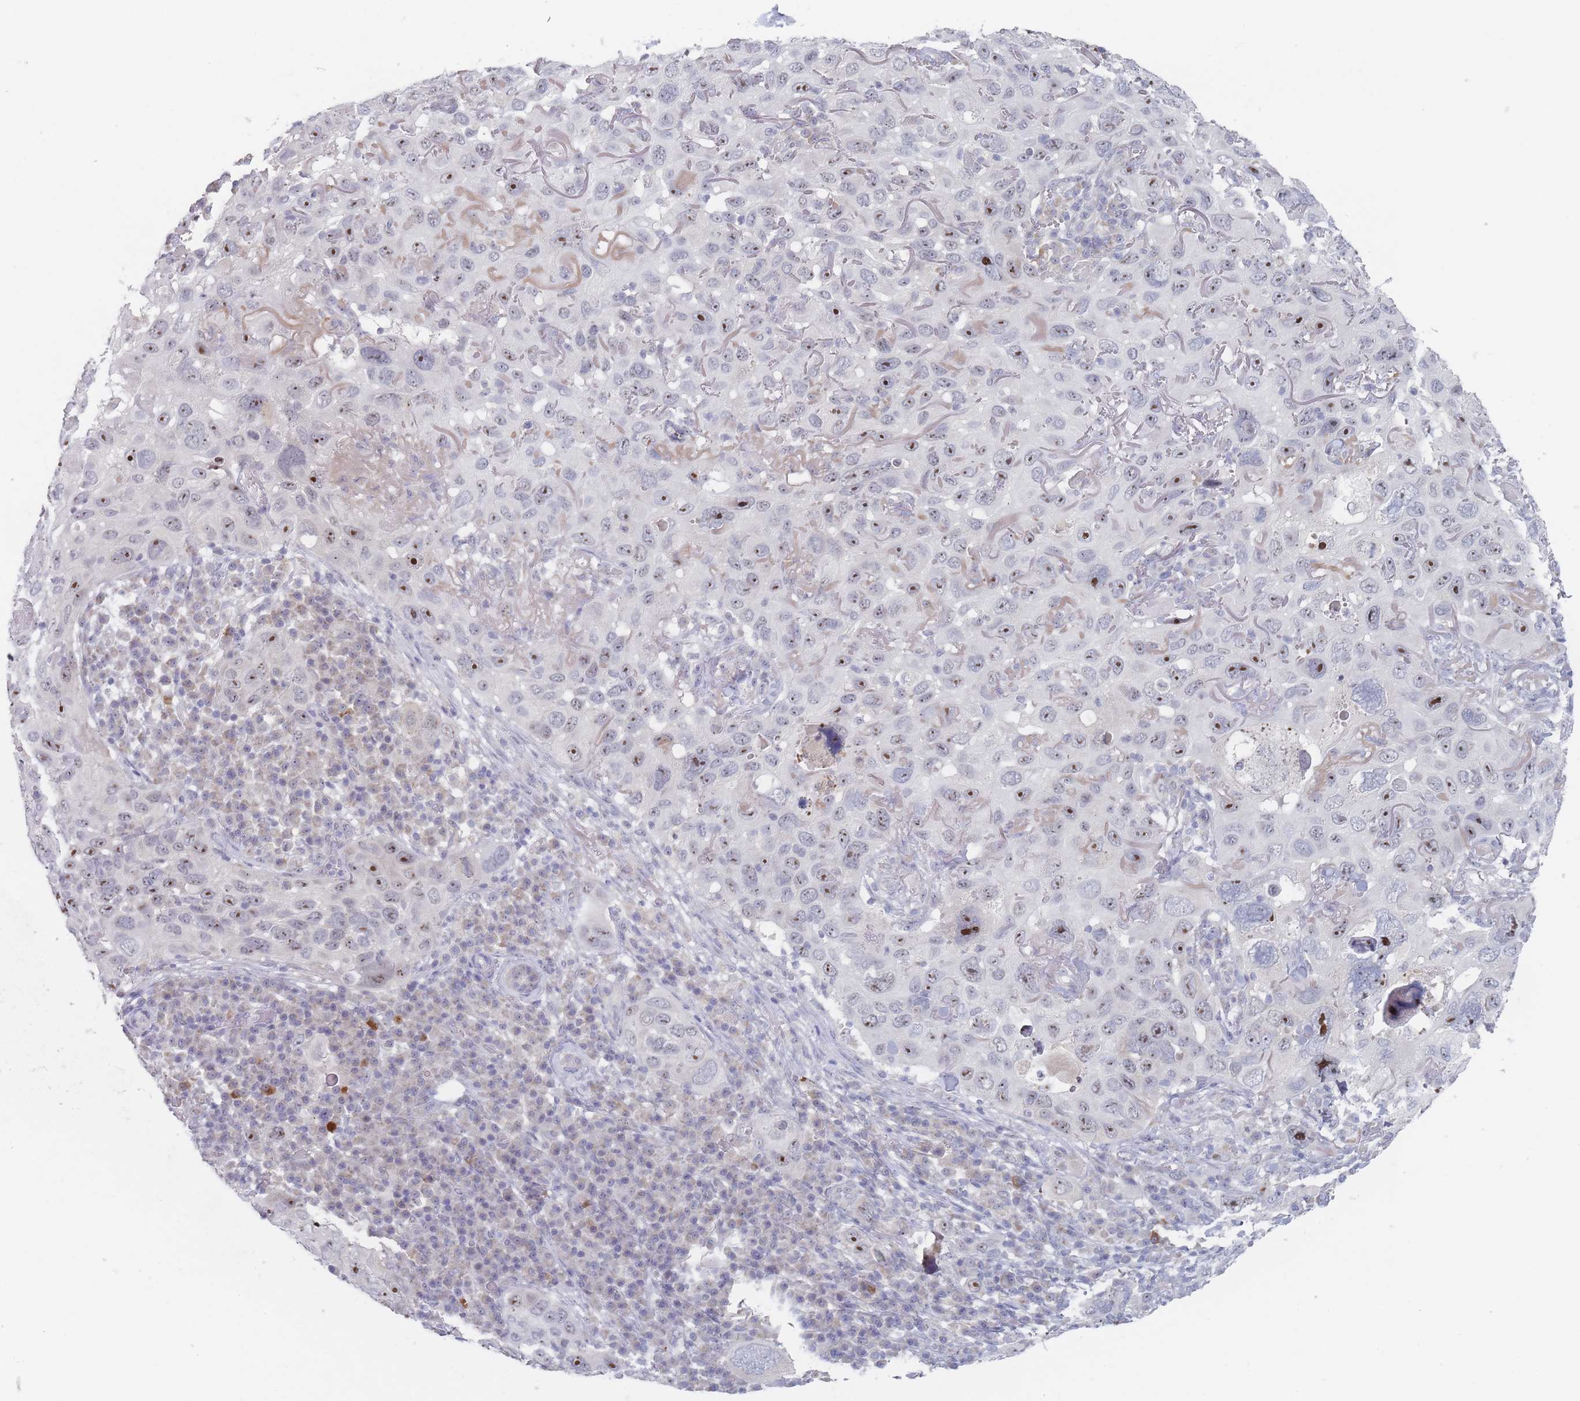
{"staining": {"intensity": "strong", "quantity": "<25%", "location": "nuclear"}, "tissue": "skin cancer", "cell_type": "Tumor cells", "image_type": "cancer", "snomed": [{"axis": "morphology", "description": "Squamous cell carcinoma in situ, NOS"}, {"axis": "morphology", "description": "Squamous cell carcinoma, NOS"}, {"axis": "topography", "description": "Skin"}], "caption": "Skin cancer (squamous cell carcinoma in situ) stained for a protein displays strong nuclear positivity in tumor cells. Nuclei are stained in blue.", "gene": "RNF8", "patient": {"sex": "male", "age": 93}}